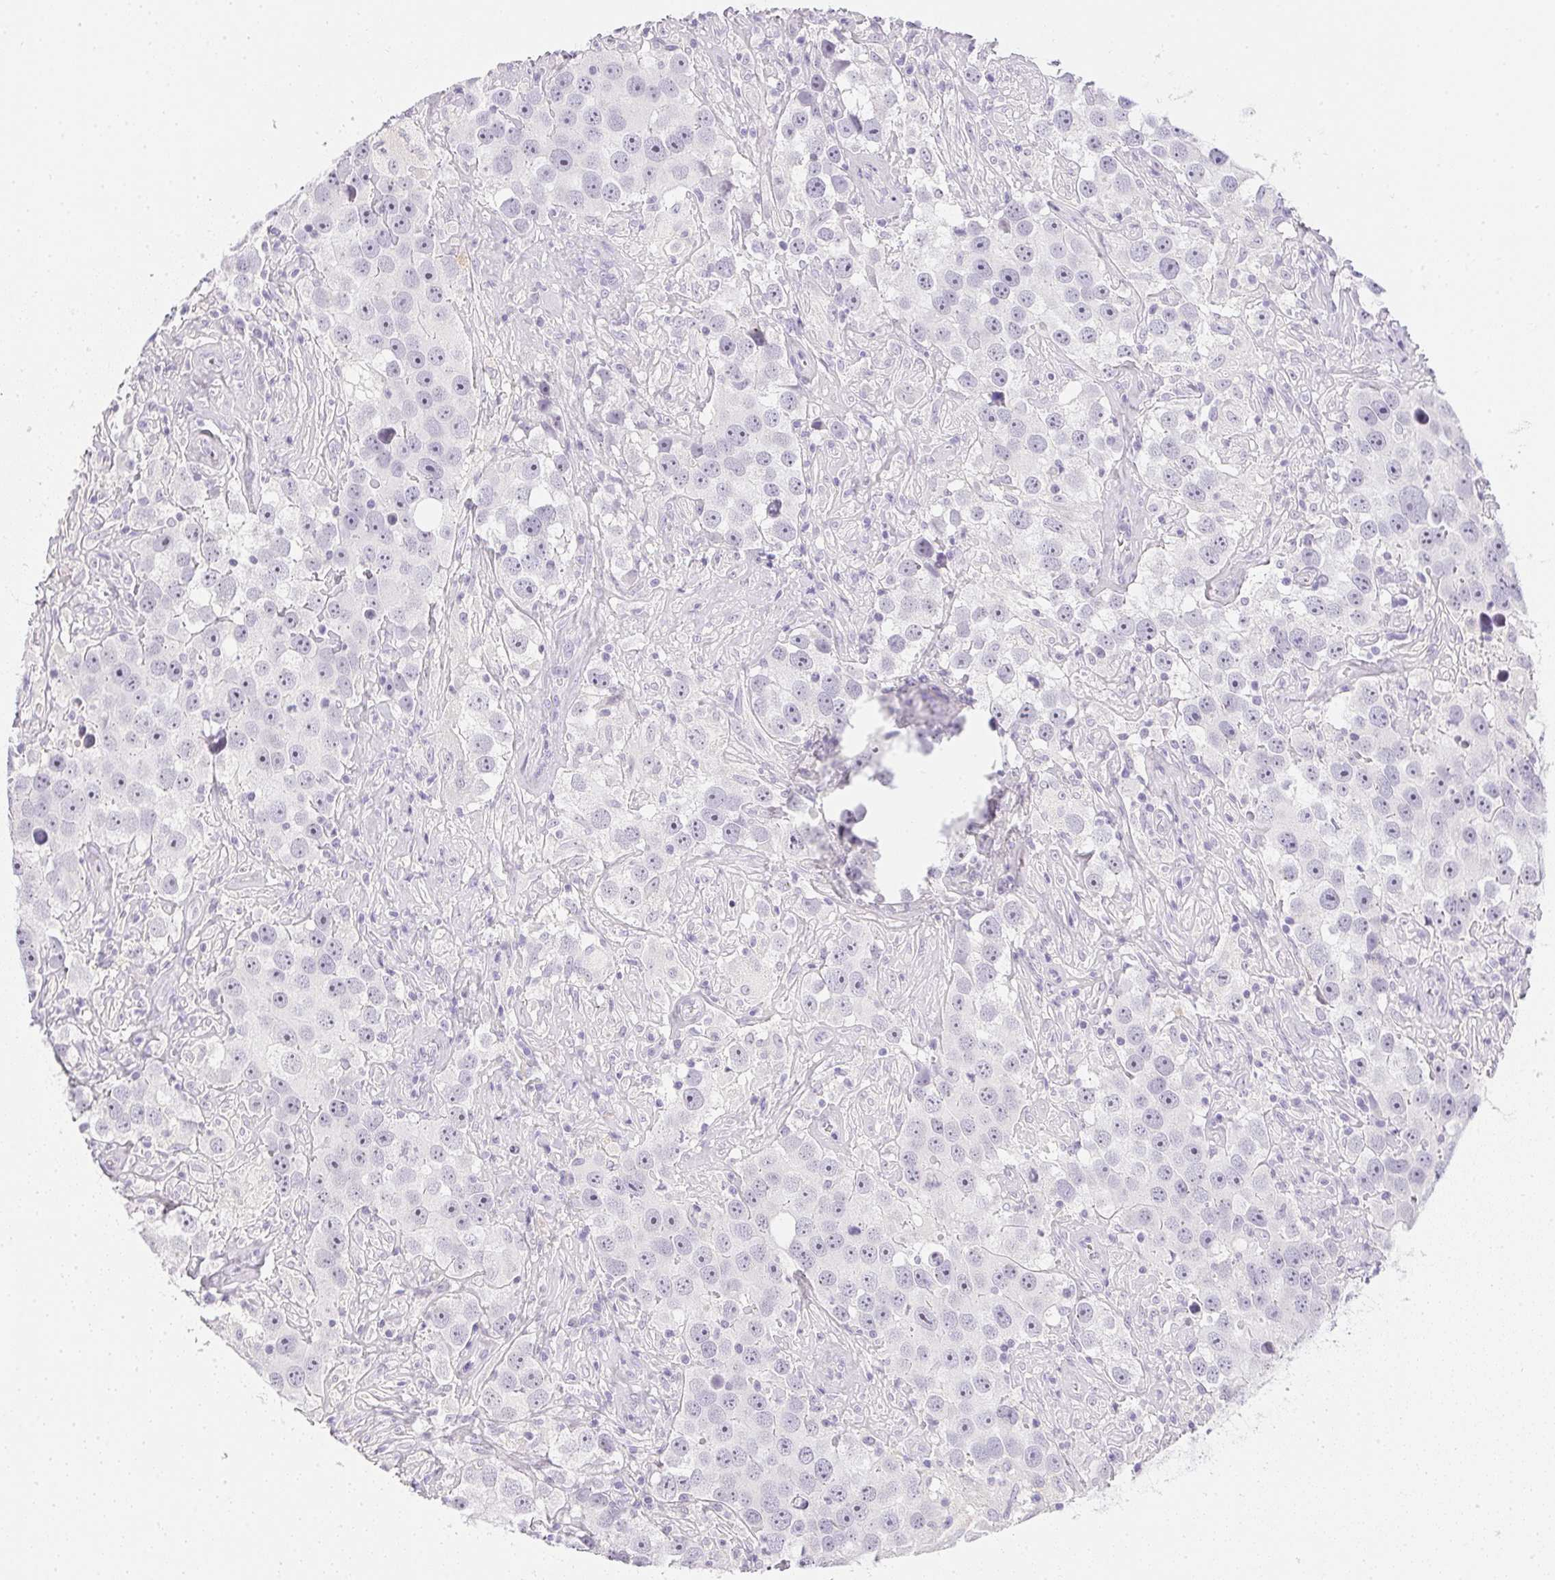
{"staining": {"intensity": "negative", "quantity": "none", "location": "none"}, "tissue": "testis cancer", "cell_type": "Tumor cells", "image_type": "cancer", "snomed": [{"axis": "morphology", "description": "Seminoma, NOS"}, {"axis": "topography", "description": "Testis"}], "caption": "DAB (3,3'-diaminobenzidine) immunohistochemical staining of testis seminoma exhibits no significant staining in tumor cells. (DAB (3,3'-diaminobenzidine) immunohistochemistry (IHC) with hematoxylin counter stain).", "gene": "PPY", "patient": {"sex": "male", "age": 49}}